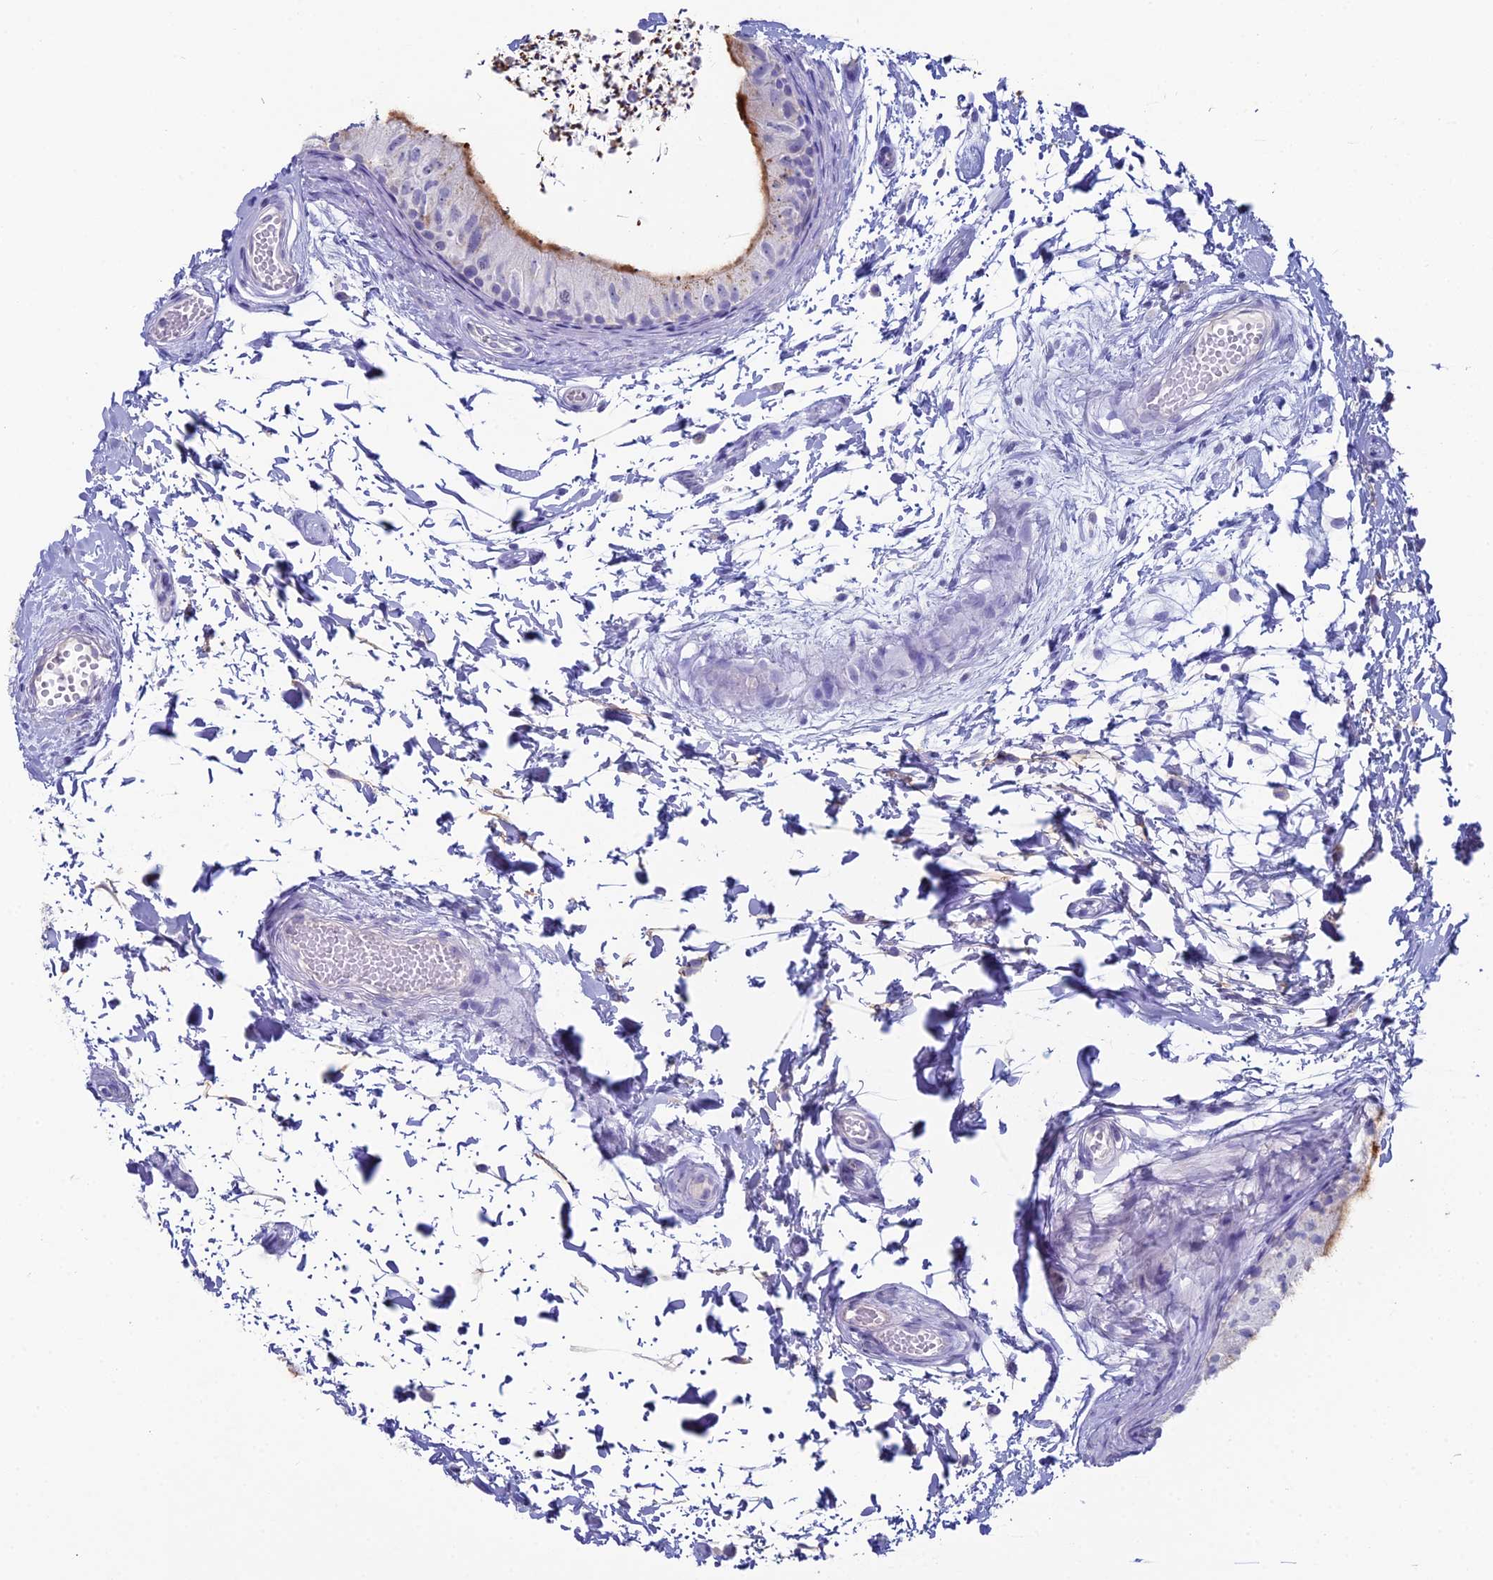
{"staining": {"intensity": "moderate", "quantity": ">75%", "location": "cytoplasmic/membranous"}, "tissue": "epididymis", "cell_type": "Glandular cells", "image_type": "normal", "snomed": [{"axis": "morphology", "description": "Normal tissue, NOS"}, {"axis": "topography", "description": "Epididymis"}], "caption": "The micrograph shows a brown stain indicating the presence of a protein in the cytoplasmic/membranous of glandular cells in epididymis.", "gene": "ACE", "patient": {"sex": "male", "age": 50}}